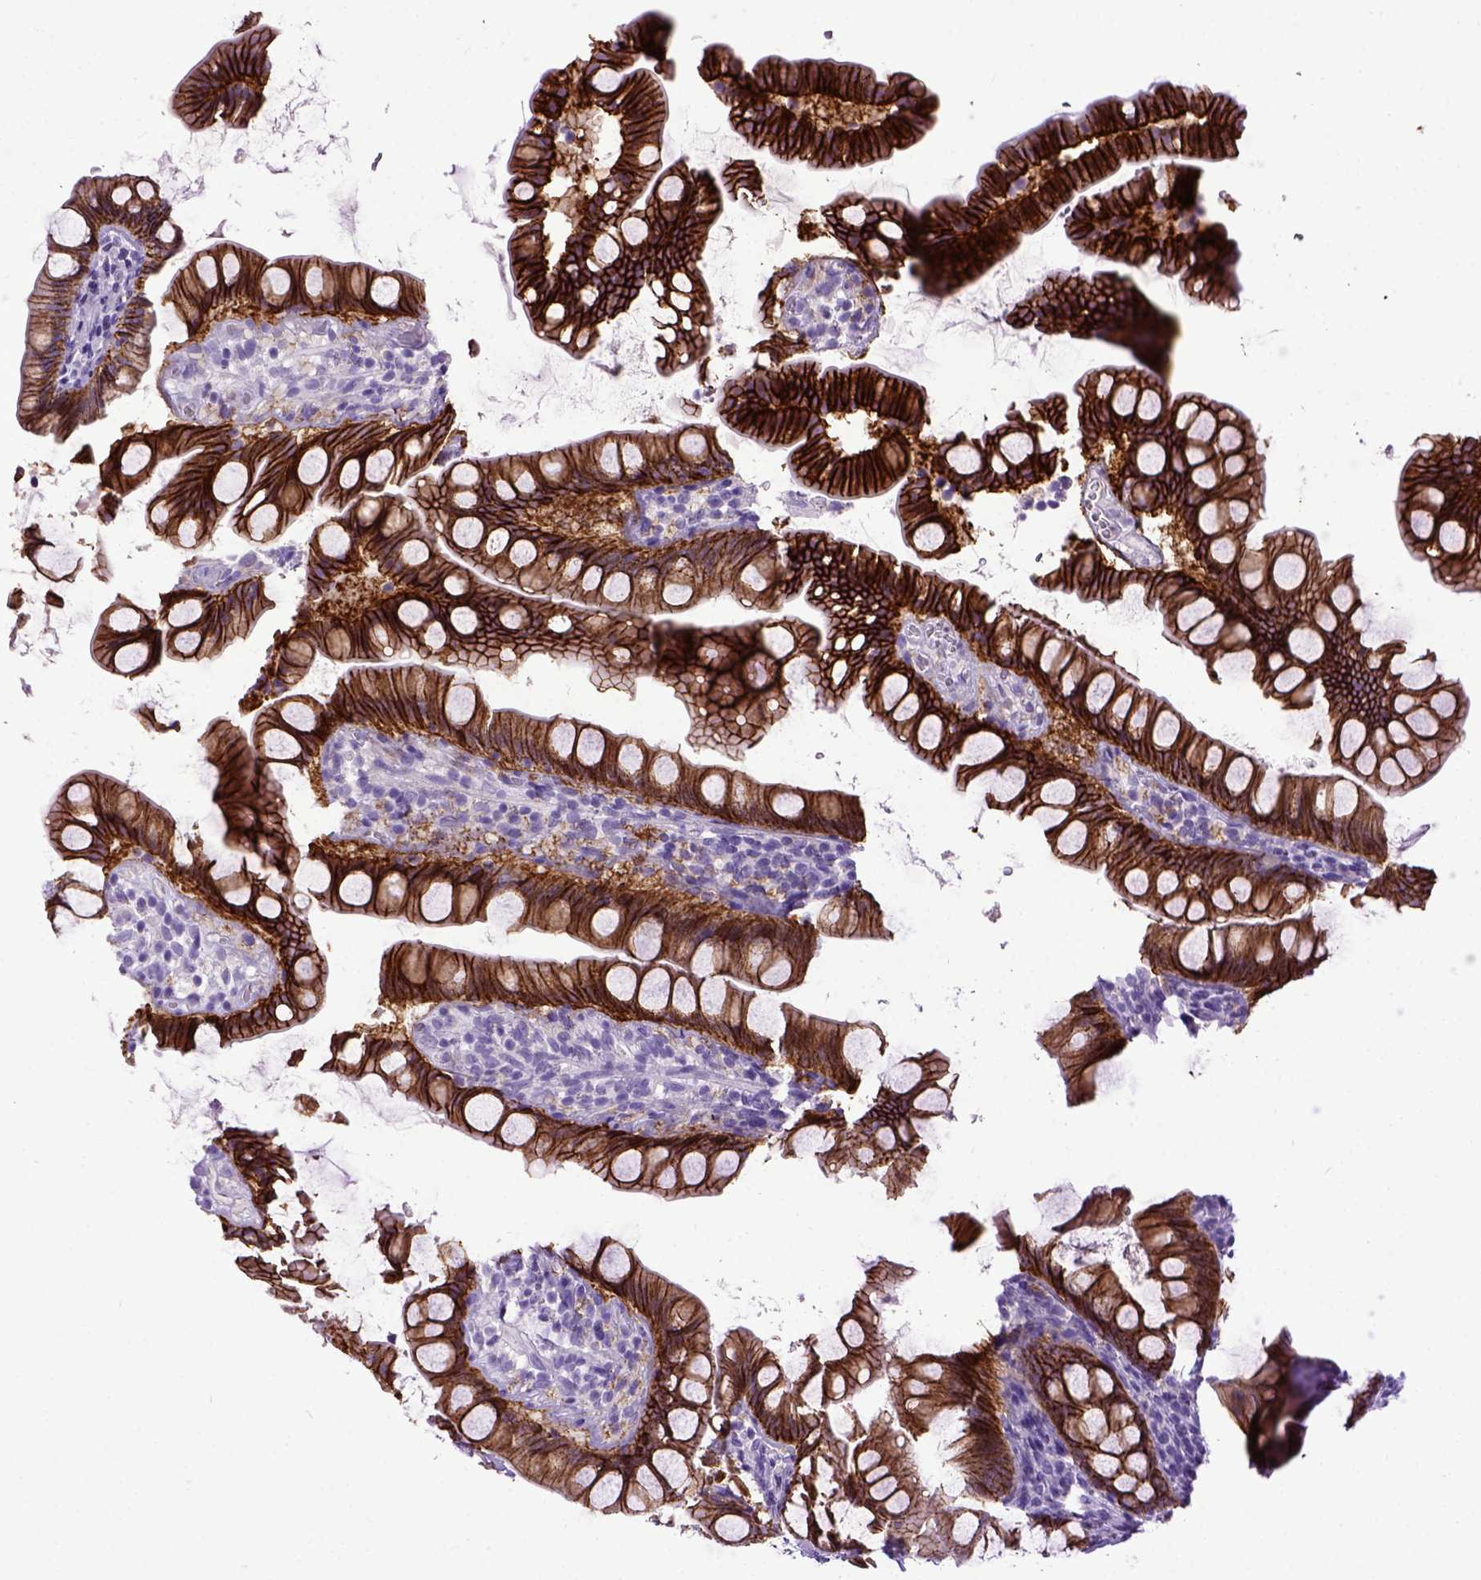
{"staining": {"intensity": "strong", "quantity": ">75%", "location": "cytoplasmic/membranous"}, "tissue": "small intestine", "cell_type": "Glandular cells", "image_type": "normal", "snomed": [{"axis": "morphology", "description": "Normal tissue, NOS"}, {"axis": "topography", "description": "Small intestine"}], "caption": "Immunohistochemistry of benign small intestine shows high levels of strong cytoplasmic/membranous positivity in about >75% of glandular cells. (DAB IHC, brown staining for protein, blue staining for nuclei).", "gene": "CDH1", "patient": {"sex": "male", "age": 70}}